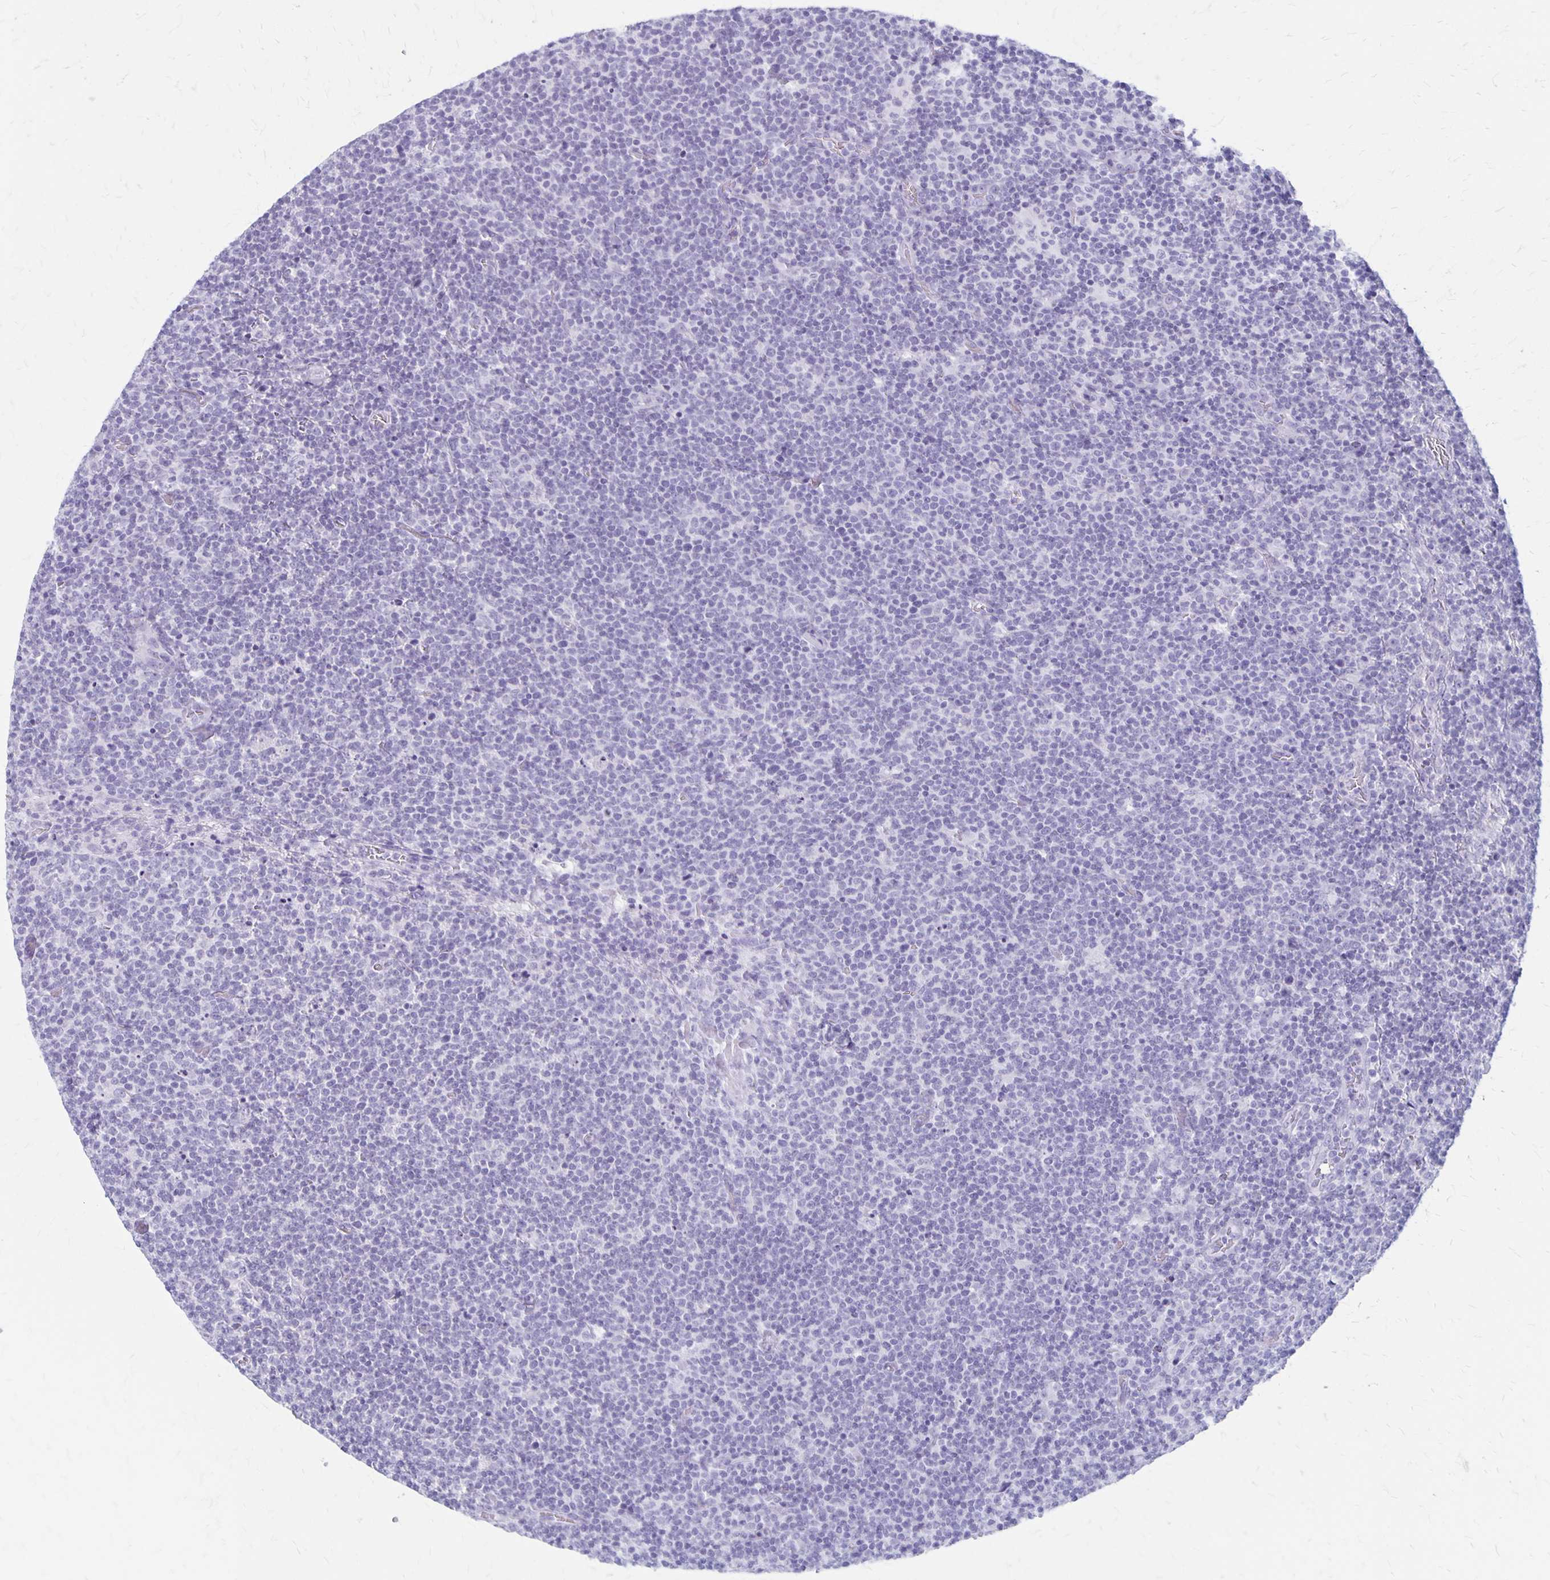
{"staining": {"intensity": "negative", "quantity": "none", "location": "none"}, "tissue": "lymphoma", "cell_type": "Tumor cells", "image_type": "cancer", "snomed": [{"axis": "morphology", "description": "Malignant lymphoma, non-Hodgkin's type, High grade"}, {"axis": "topography", "description": "Lymph node"}], "caption": "Histopathology image shows no significant protein staining in tumor cells of lymphoma.", "gene": "MAGEC2", "patient": {"sex": "male", "age": 61}}